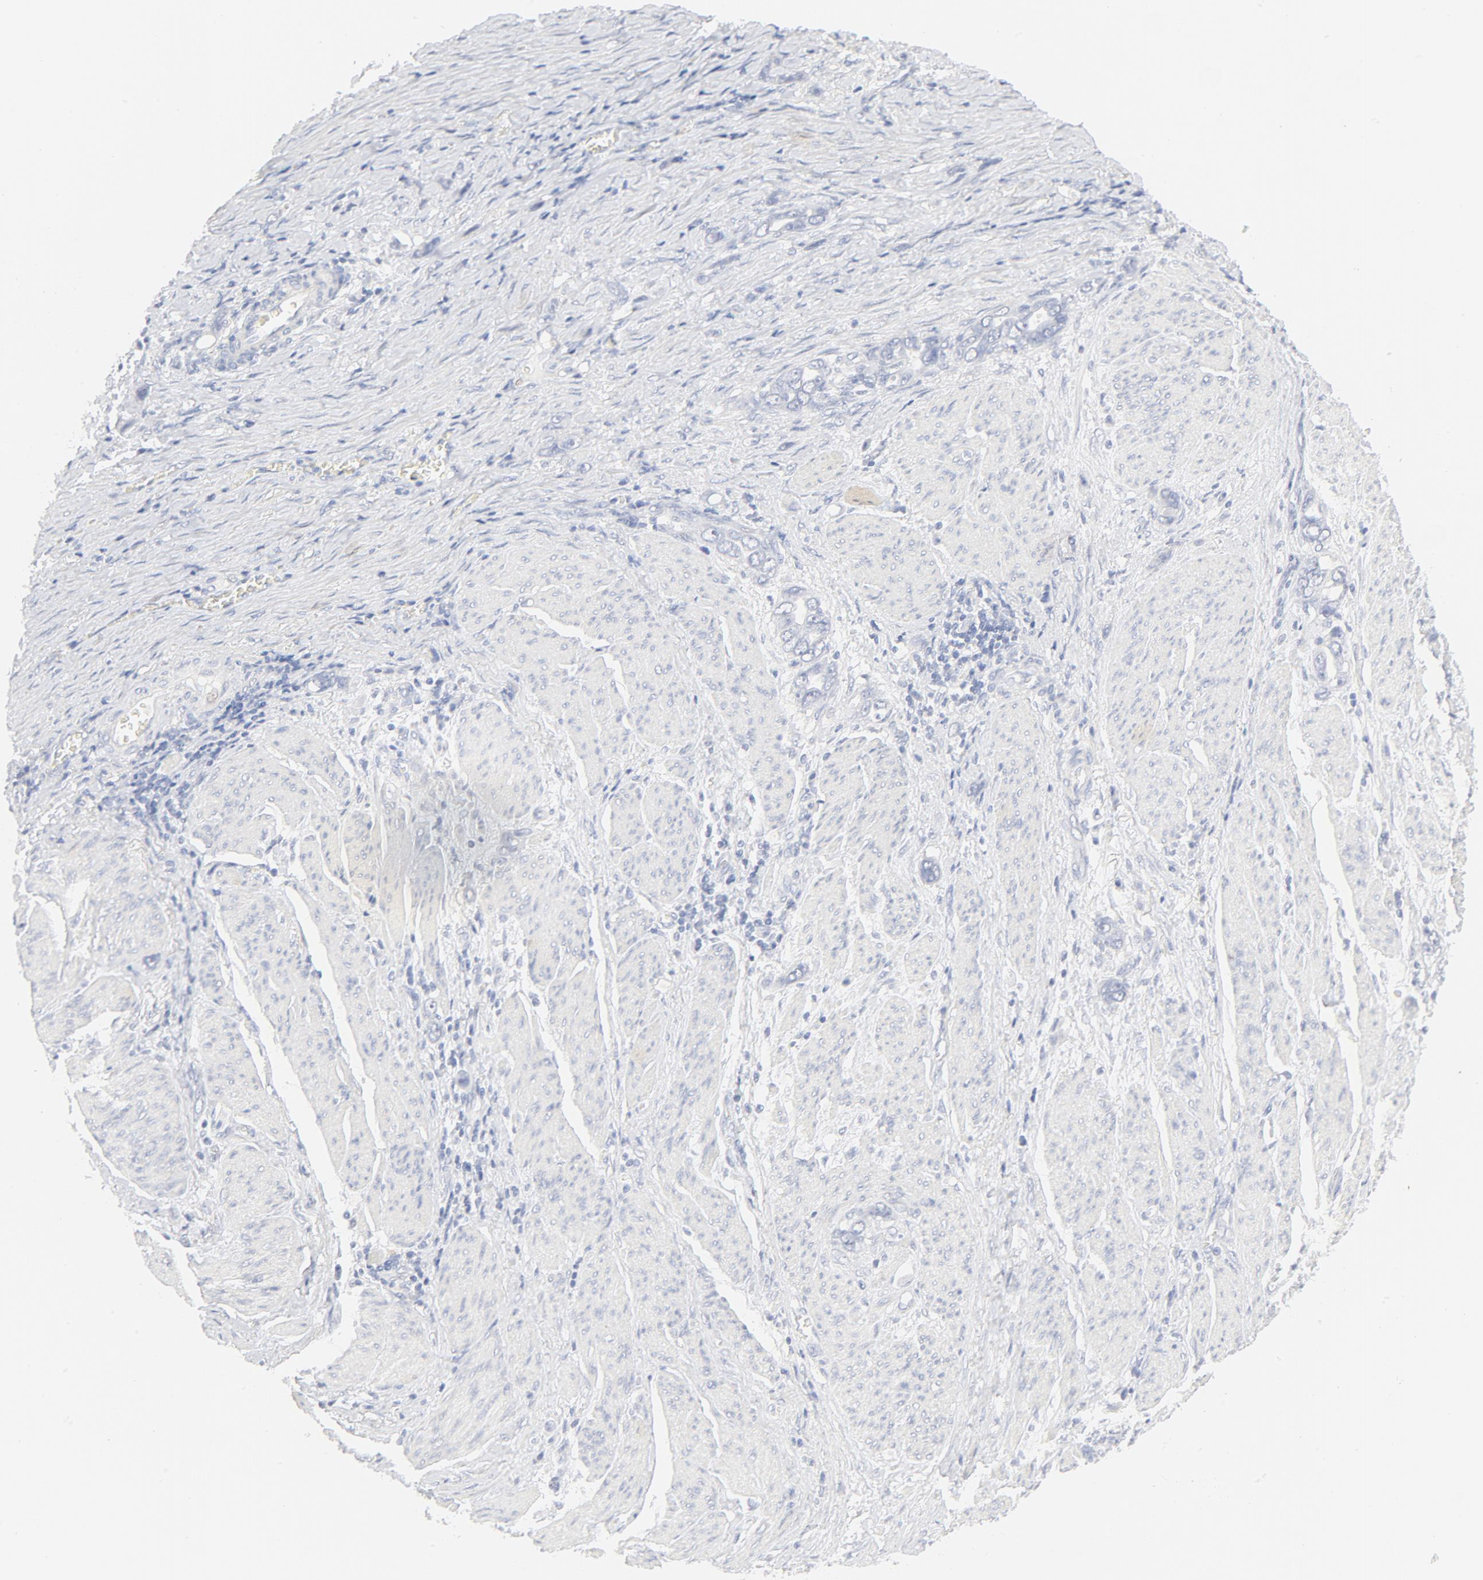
{"staining": {"intensity": "negative", "quantity": "none", "location": "none"}, "tissue": "stomach cancer", "cell_type": "Tumor cells", "image_type": "cancer", "snomed": [{"axis": "morphology", "description": "Adenocarcinoma, NOS"}, {"axis": "topography", "description": "Stomach"}], "caption": "Immunohistochemical staining of adenocarcinoma (stomach) shows no significant staining in tumor cells.", "gene": "FCGBP", "patient": {"sex": "male", "age": 78}}